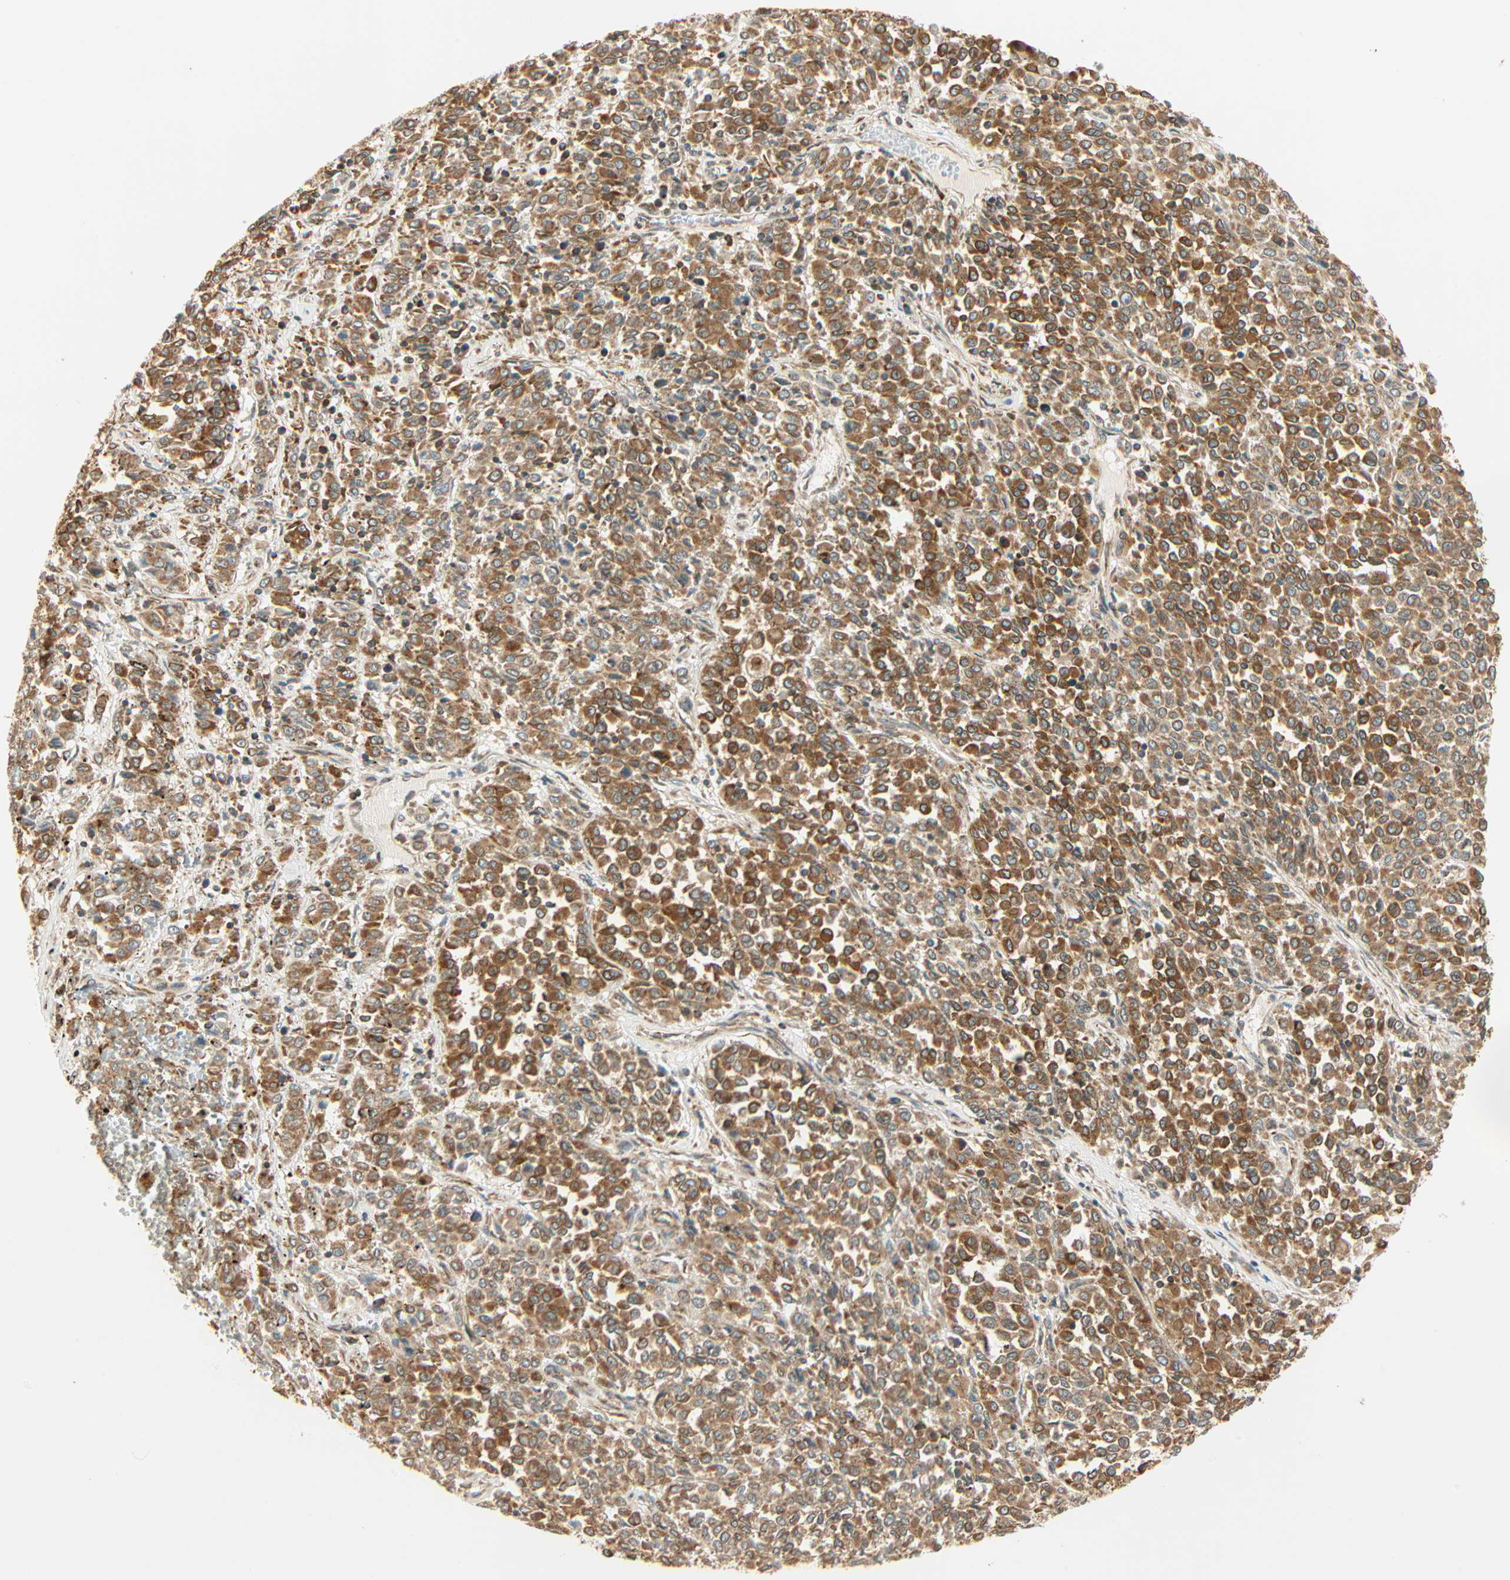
{"staining": {"intensity": "moderate", "quantity": ">75%", "location": "cytoplasmic/membranous"}, "tissue": "melanoma", "cell_type": "Tumor cells", "image_type": "cancer", "snomed": [{"axis": "morphology", "description": "Malignant melanoma, Metastatic site"}, {"axis": "topography", "description": "Pancreas"}], "caption": "Approximately >75% of tumor cells in human malignant melanoma (metastatic site) reveal moderate cytoplasmic/membranous protein positivity as visualized by brown immunohistochemical staining.", "gene": "PNPLA6", "patient": {"sex": "female", "age": 30}}